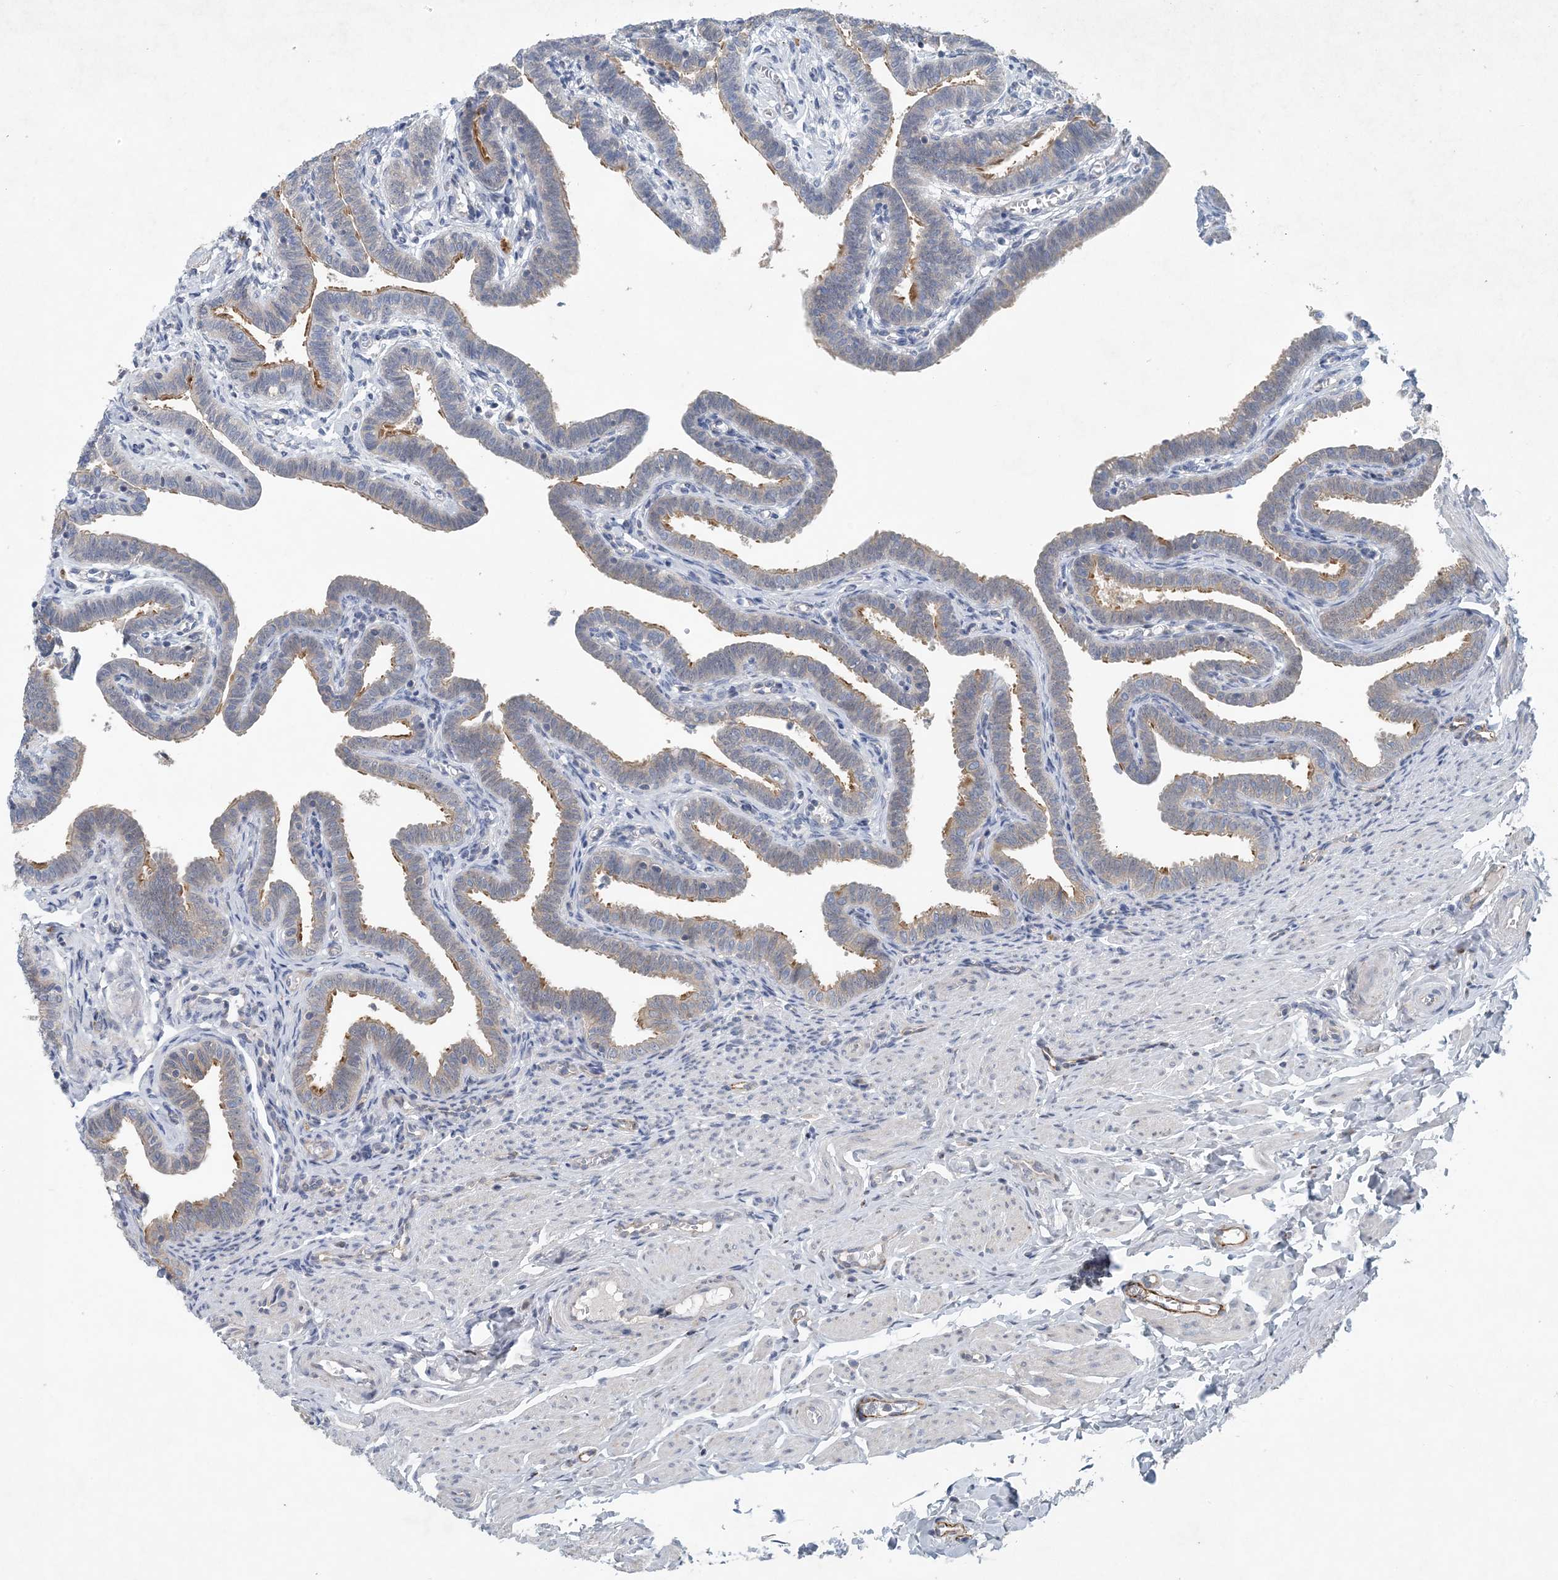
{"staining": {"intensity": "moderate", "quantity": "25%-75%", "location": "cytoplasmic/membranous"}, "tissue": "fallopian tube", "cell_type": "Glandular cells", "image_type": "normal", "snomed": [{"axis": "morphology", "description": "Normal tissue, NOS"}, {"axis": "topography", "description": "Fallopian tube"}], "caption": "Immunohistochemical staining of unremarkable fallopian tube displays moderate cytoplasmic/membranous protein expression in approximately 25%-75% of glandular cells.", "gene": "HIKESHI", "patient": {"sex": "female", "age": 36}}